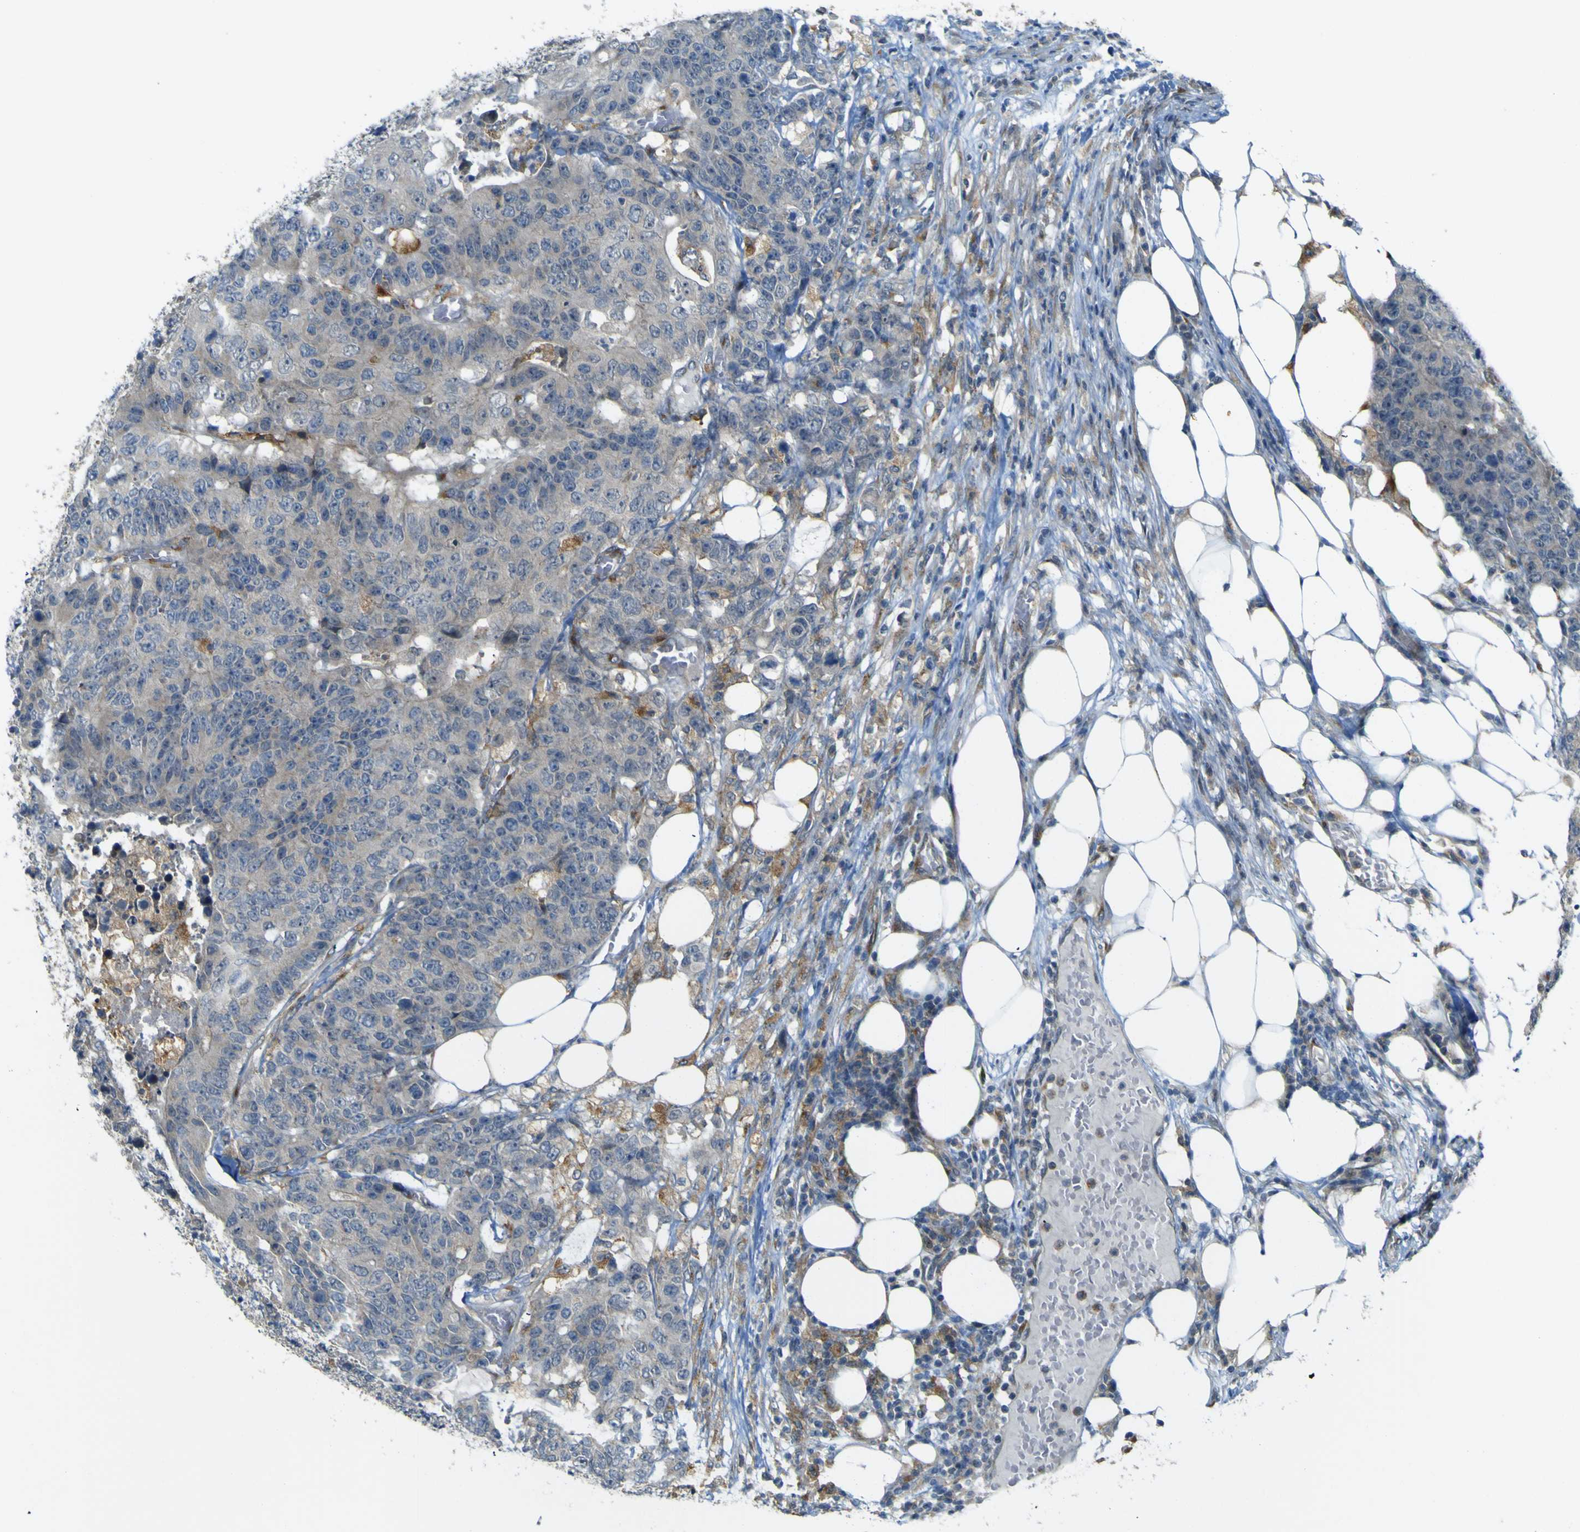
{"staining": {"intensity": "negative", "quantity": "none", "location": "none"}, "tissue": "colorectal cancer", "cell_type": "Tumor cells", "image_type": "cancer", "snomed": [{"axis": "morphology", "description": "Adenocarcinoma, NOS"}, {"axis": "topography", "description": "Colon"}], "caption": "Immunohistochemistry (IHC) of human colorectal cancer exhibits no expression in tumor cells.", "gene": "IGF2R", "patient": {"sex": "female", "age": 86}}